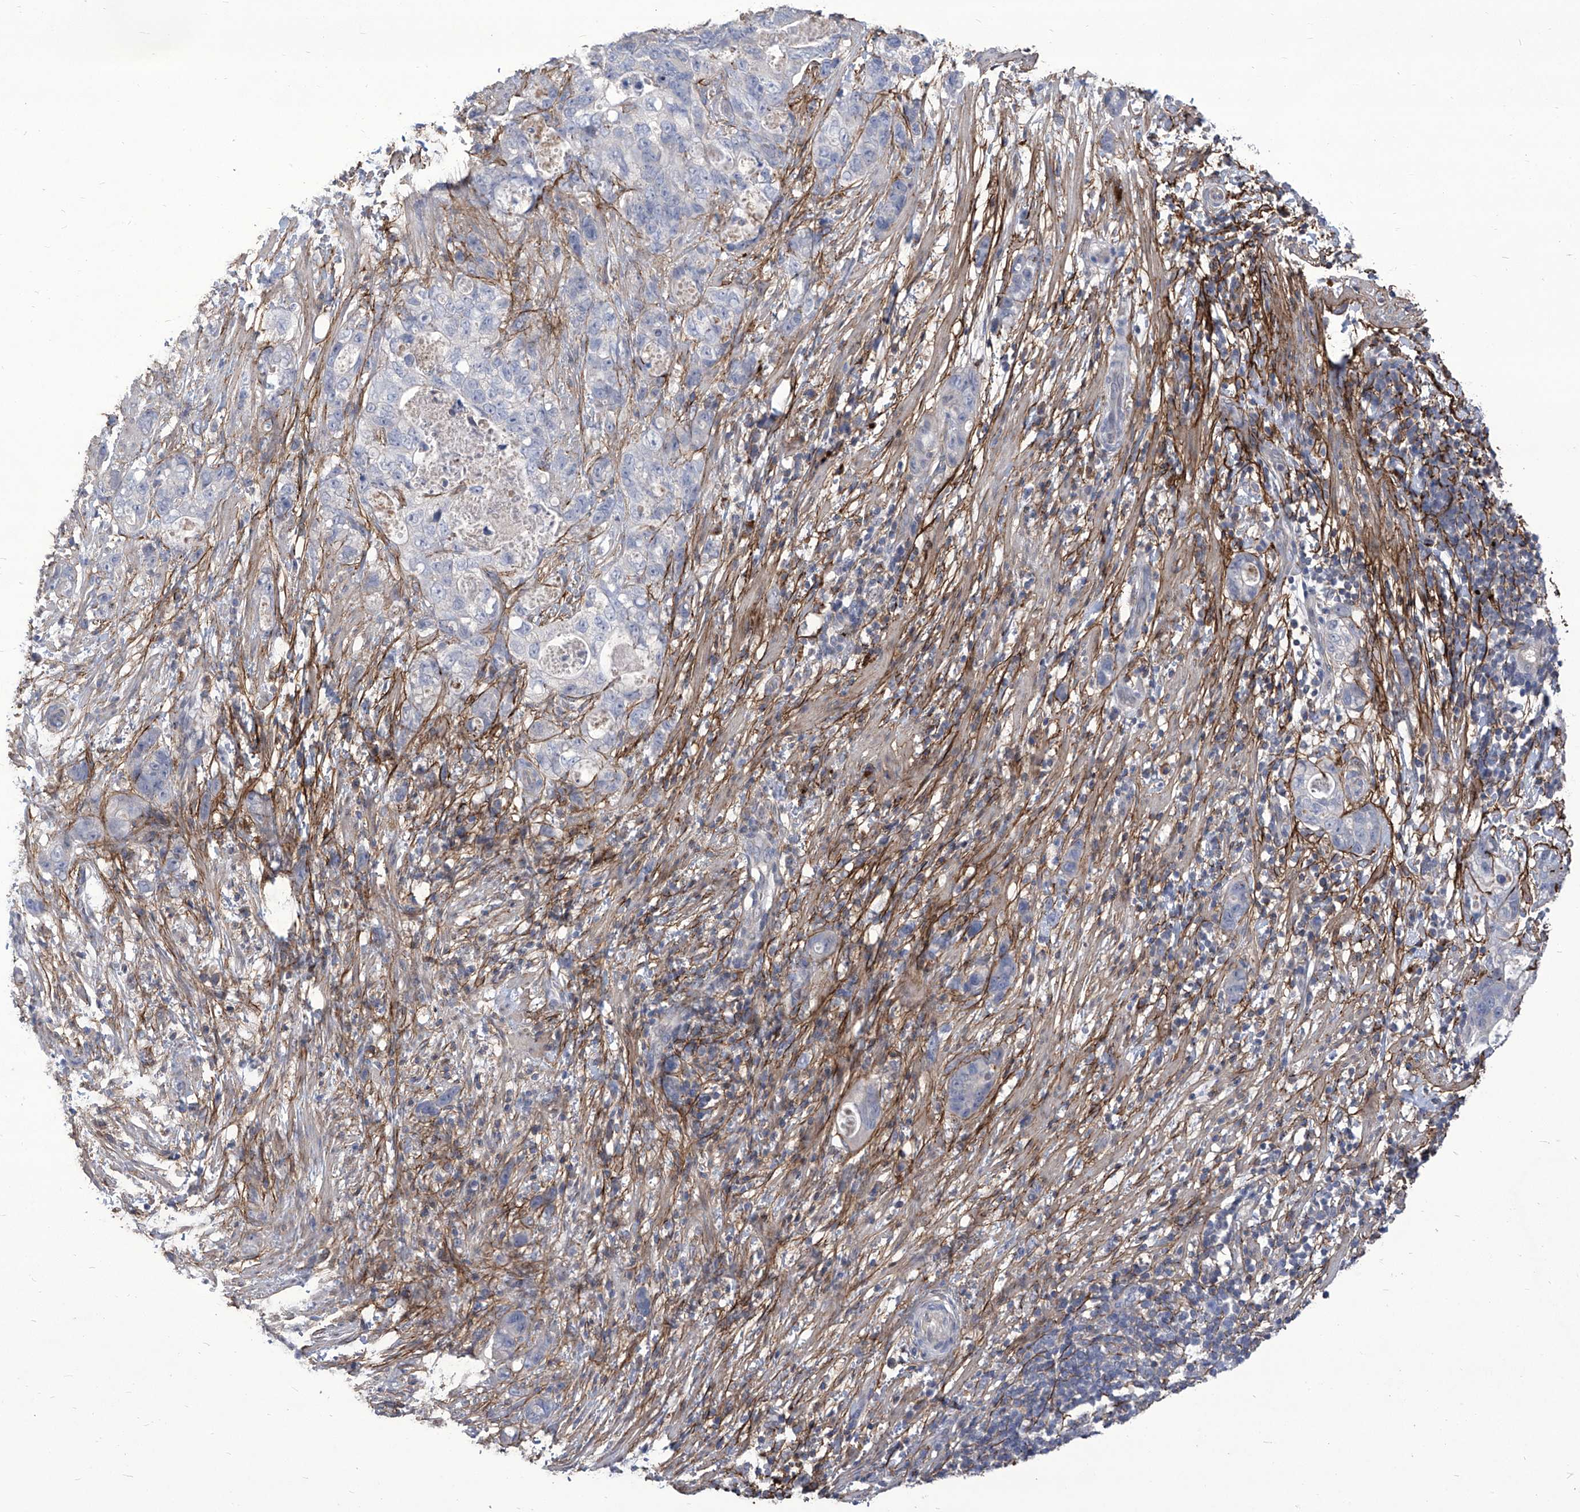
{"staining": {"intensity": "negative", "quantity": "none", "location": "none"}, "tissue": "stomach cancer", "cell_type": "Tumor cells", "image_type": "cancer", "snomed": [{"axis": "morphology", "description": "Normal tissue, NOS"}, {"axis": "morphology", "description": "Adenocarcinoma, NOS"}, {"axis": "topography", "description": "Stomach"}], "caption": "Stomach cancer stained for a protein using IHC demonstrates no expression tumor cells.", "gene": "TXNIP", "patient": {"sex": "female", "age": 89}}